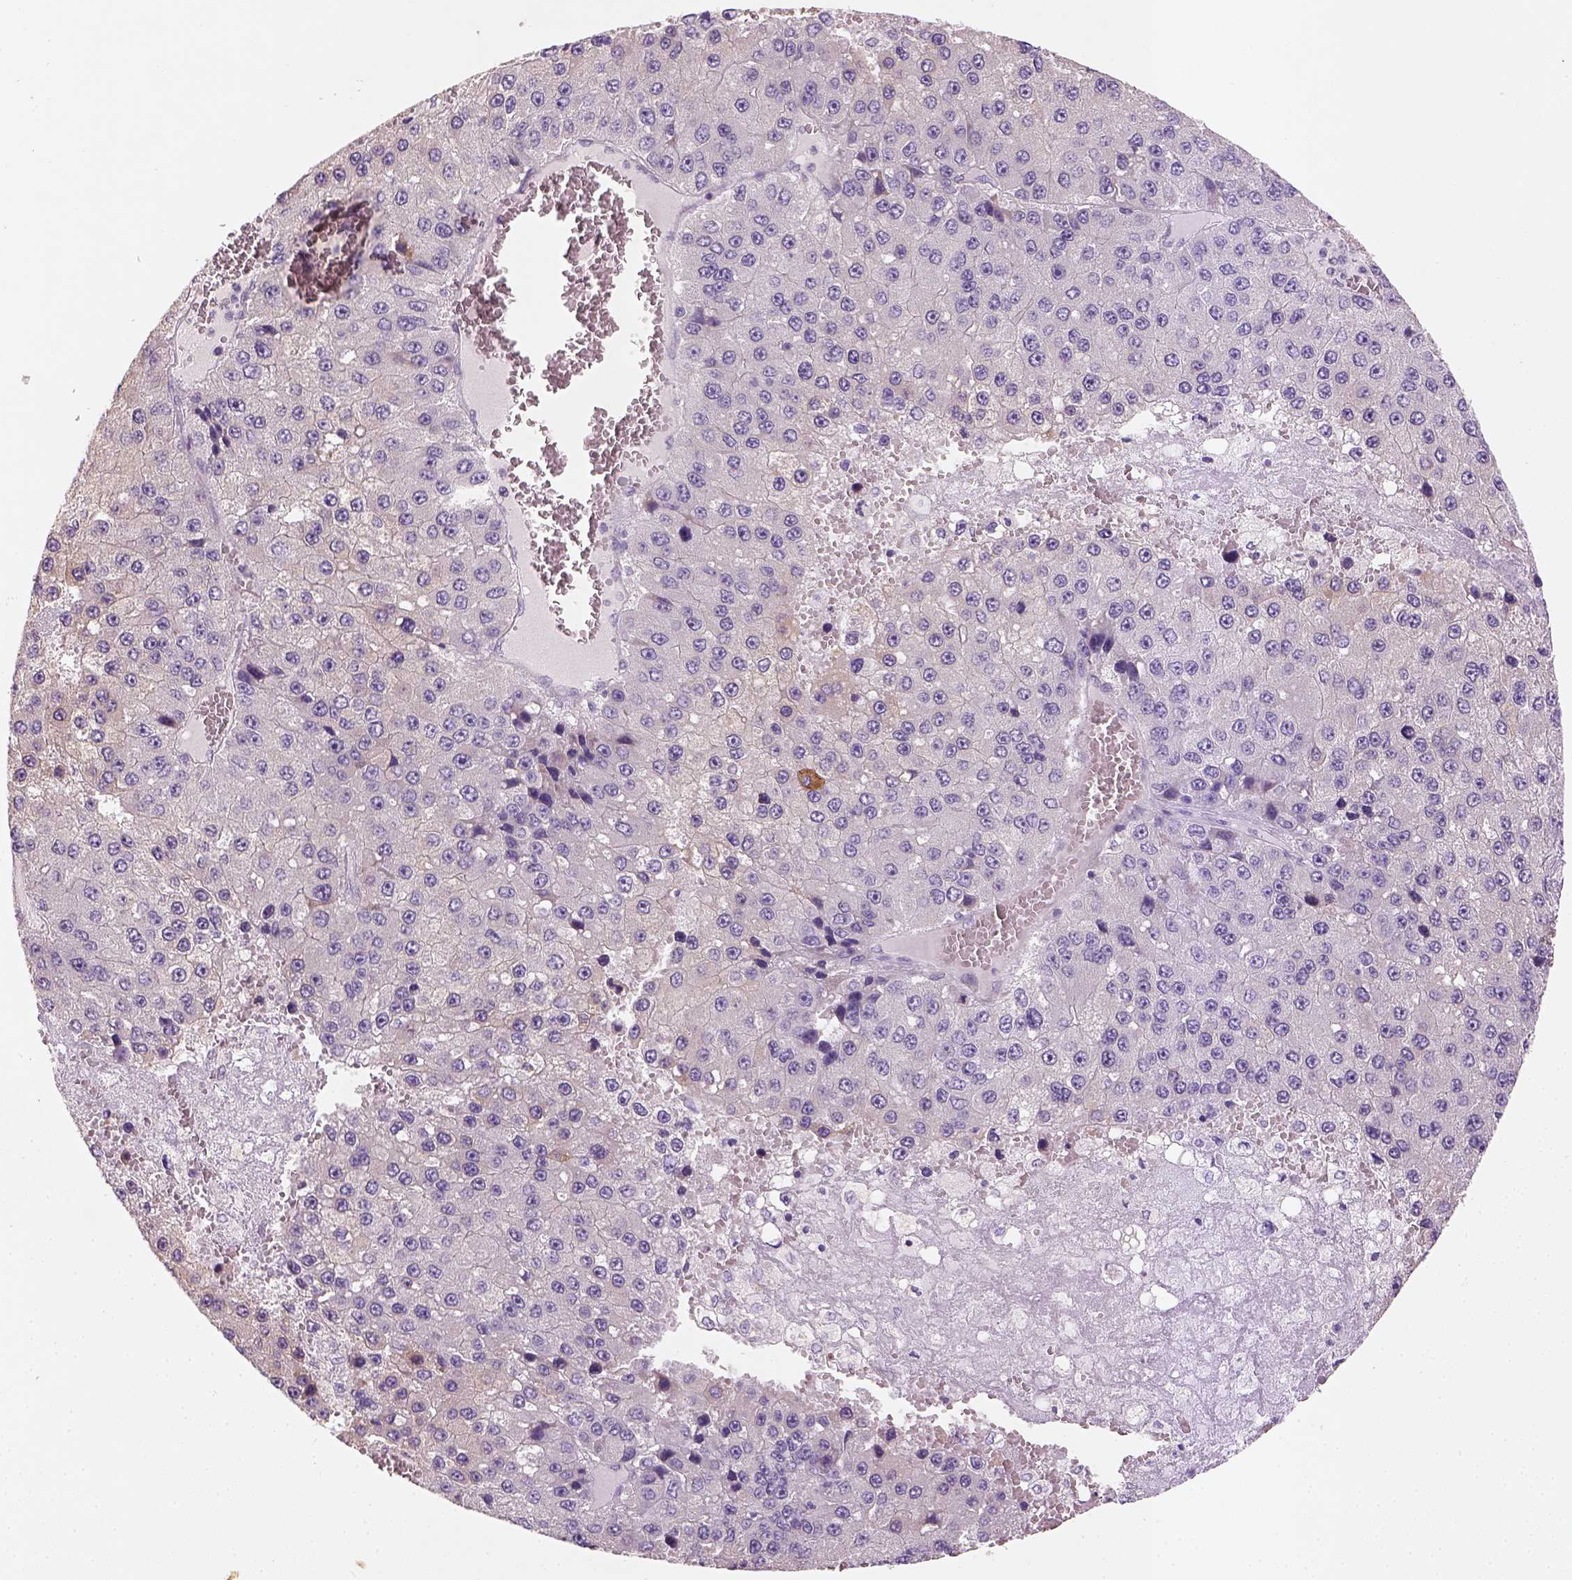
{"staining": {"intensity": "negative", "quantity": "none", "location": "none"}, "tissue": "liver cancer", "cell_type": "Tumor cells", "image_type": "cancer", "snomed": [{"axis": "morphology", "description": "Carcinoma, Hepatocellular, NOS"}, {"axis": "topography", "description": "Liver"}], "caption": "The micrograph displays no staining of tumor cells in liver cancer. (DAB (3,3'-diaminobenzidine) immunohistochemistry, high magnification).", "gene": "NUDT6", "patient": {"sex": "female", "age": 73}}